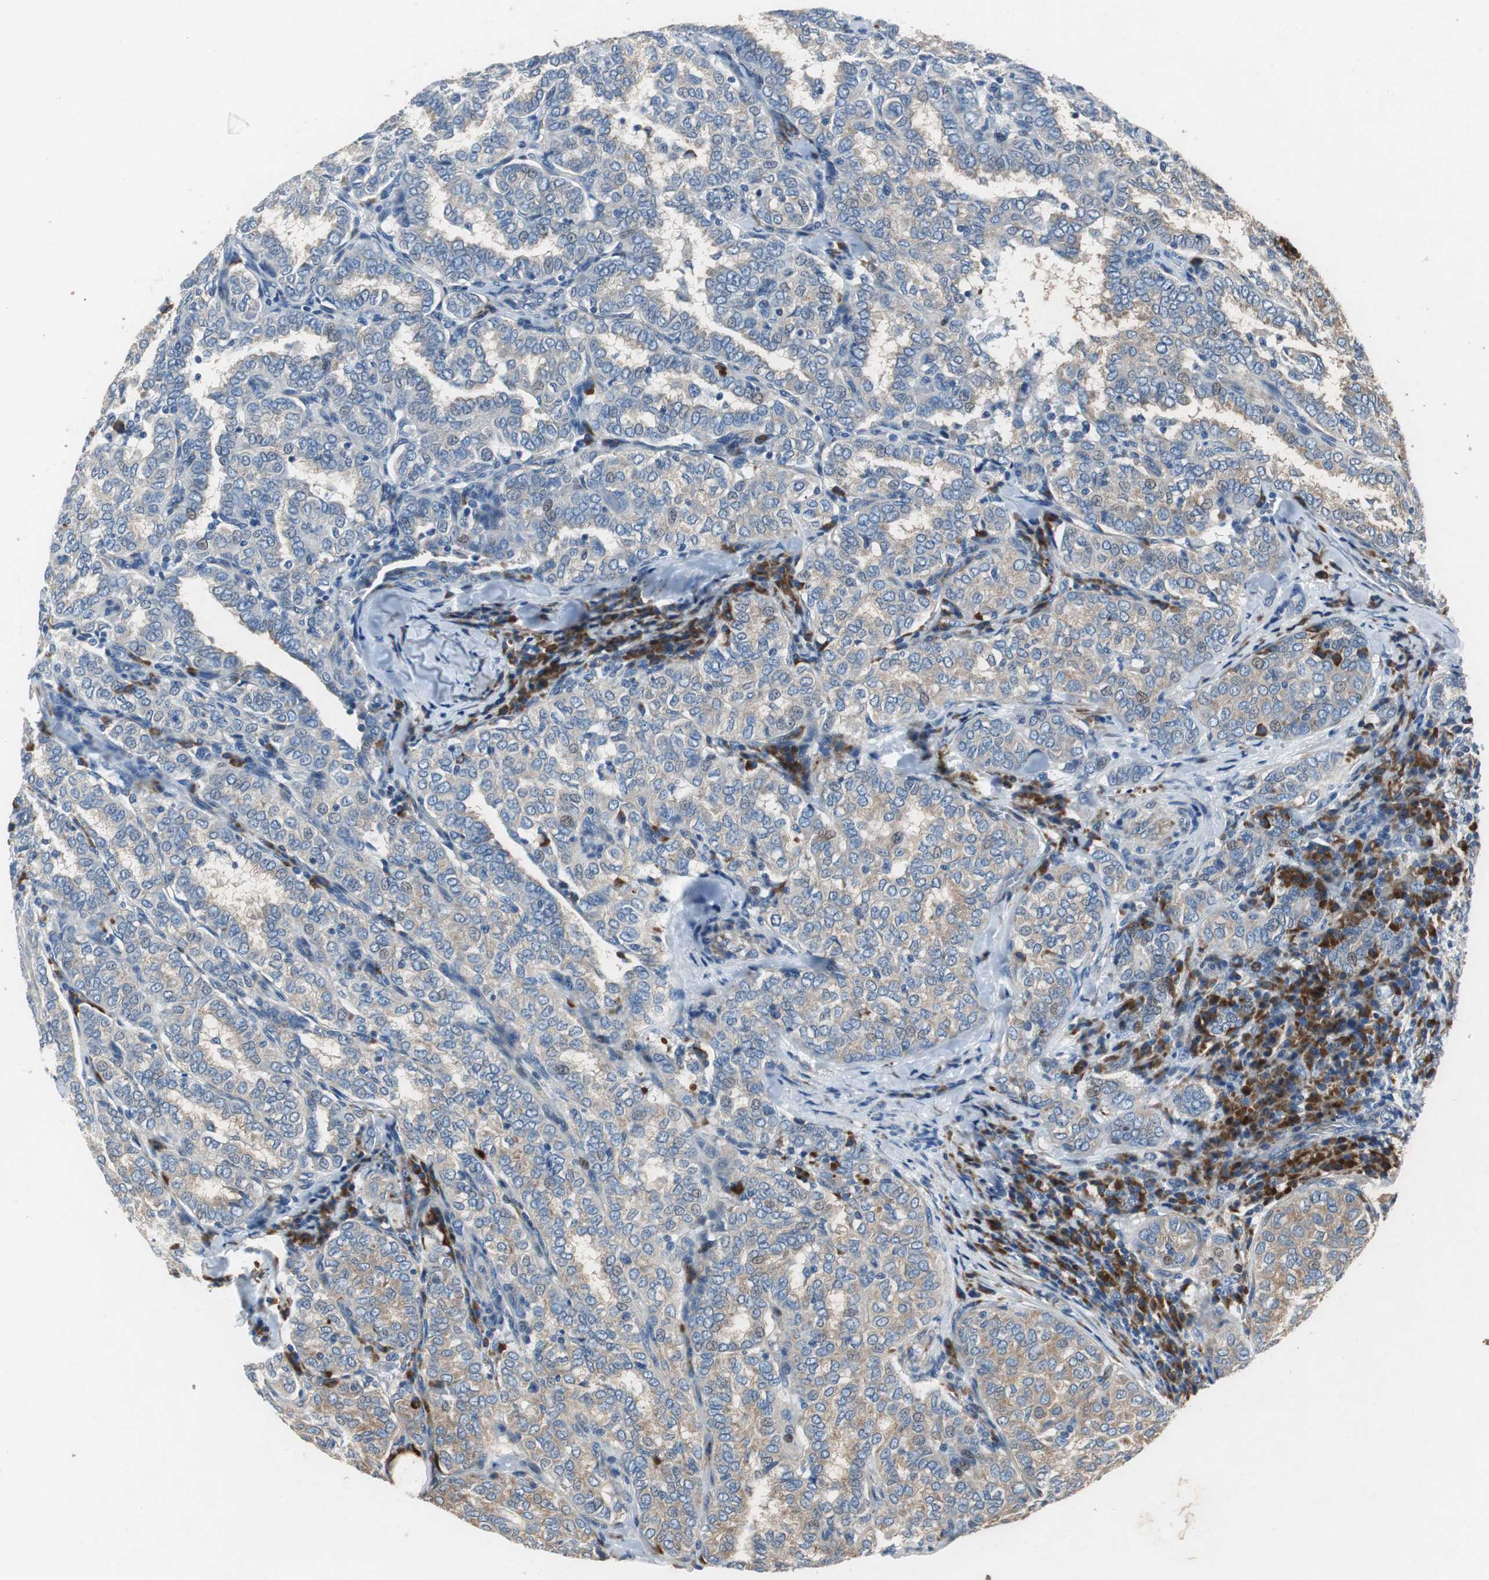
{"staining": {"intensity": "weak", "quantity": ">75%", "location": "cytoplasmic/membranous"}, "tissue": "thyroid cancer", "cell_type": "Tumor cells", "image_type": "cancer", "snomed": [{"axis": "morphology", "description": "Papillary adenocarcinoma, NOS"}, {"axis": "topography", "description": "Thyroid gland"}], "caption": "There is low levels of weak cytoplasmic/membranous staining in tumor cells of thyroid papillary adenocarcinoma, as demonstrated by immunohistochemical staining (brown color).", "gene": "RPL35", "patient": {"sex": "female", "age": 30}}